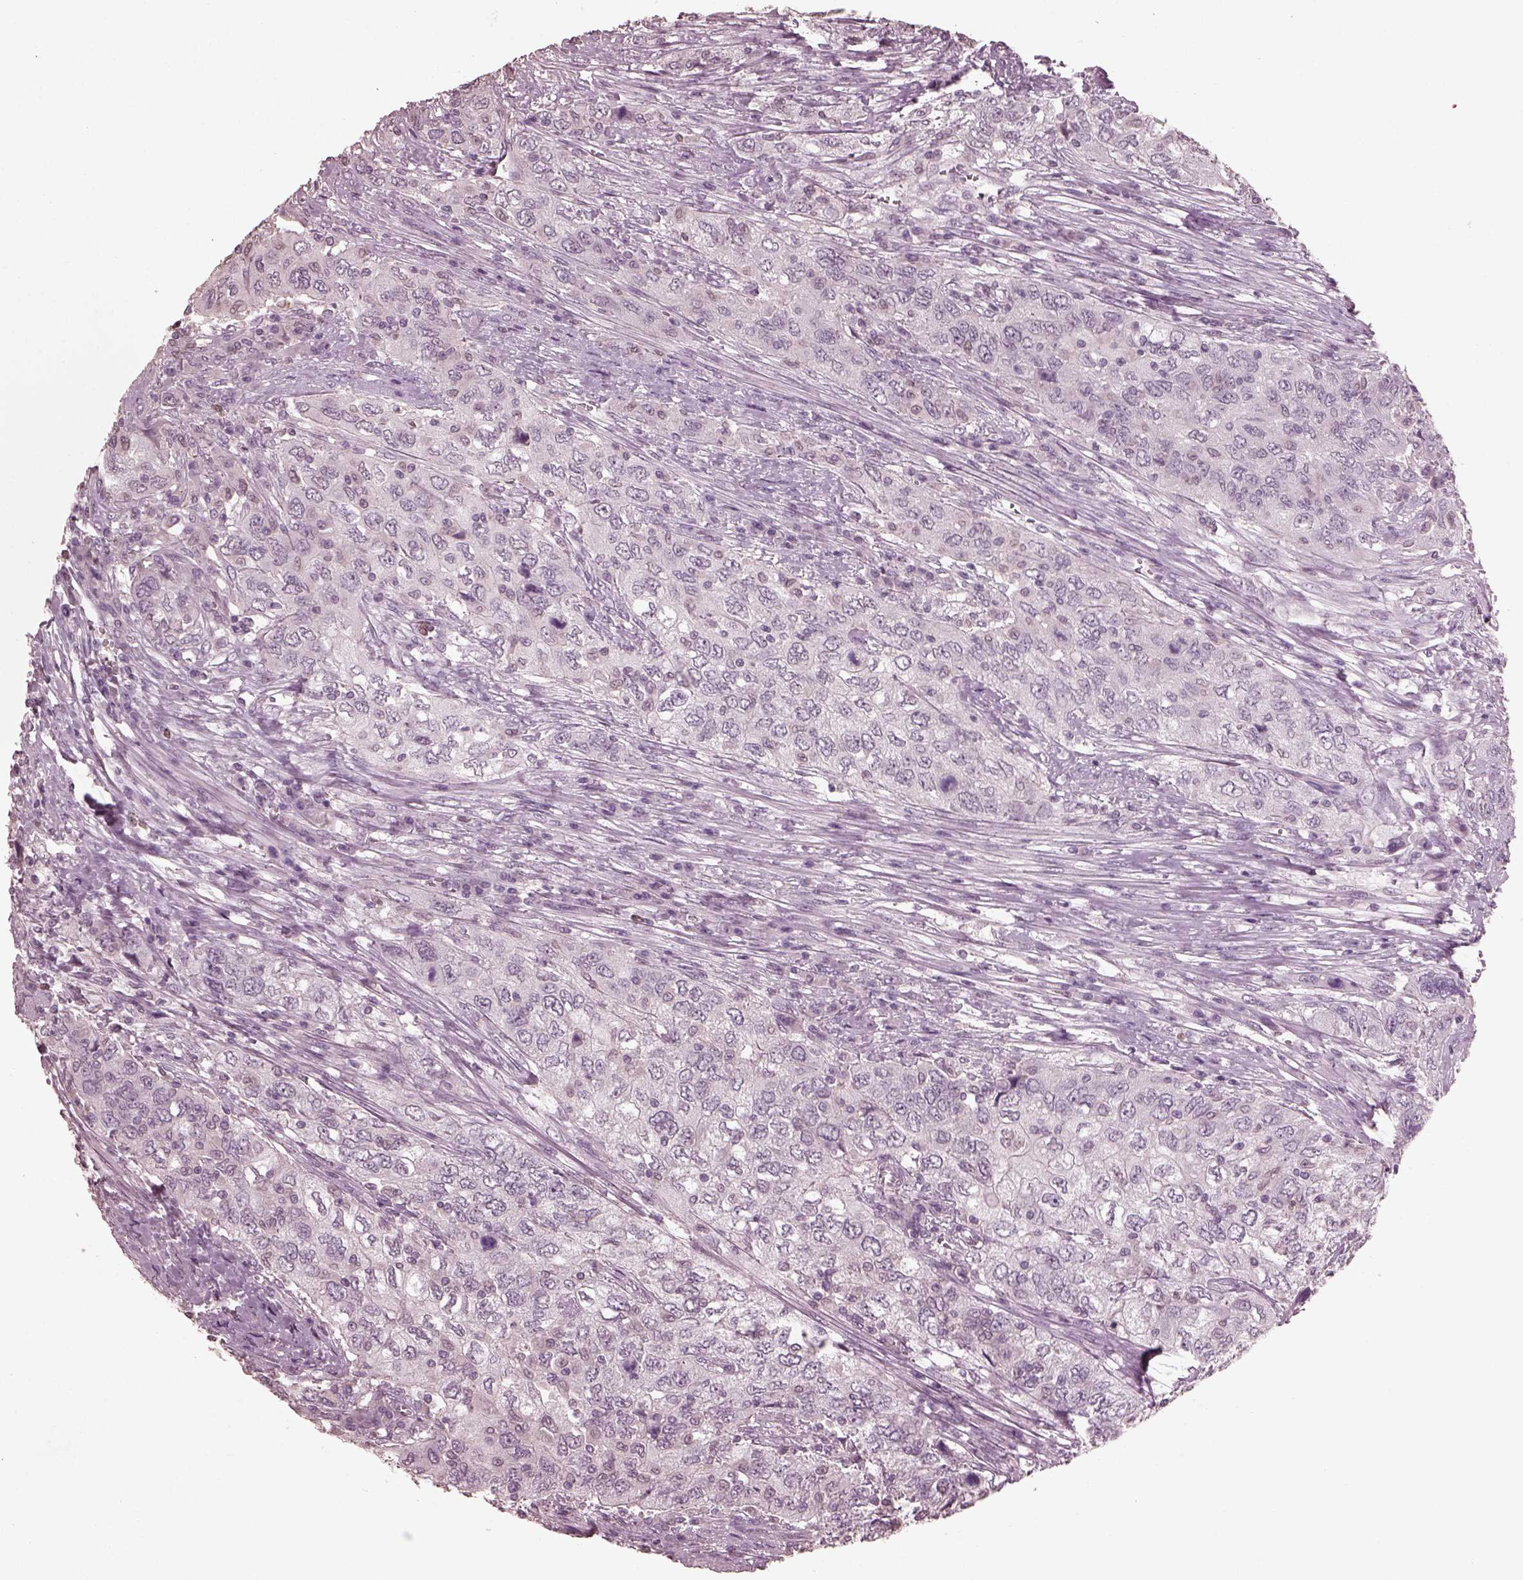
{"staining": {"intensity": "negative", "quantity": "none", "location": "none"}, "tissue": "urothelial cancer", "cell_type": "Tumor cells", "image_type": "cancer", "snomed": [{"axis": "morphology", "description": "Urothelial carcinoma, High grade"}, {"axis": "topography", "description": "Urinary bladder"}], "caption": "The micrograph exhibits no significant staining in tumor cells of urothelial cancer.", "gene": "TSKS", "patient": {"sex": "male", "age": 76}}